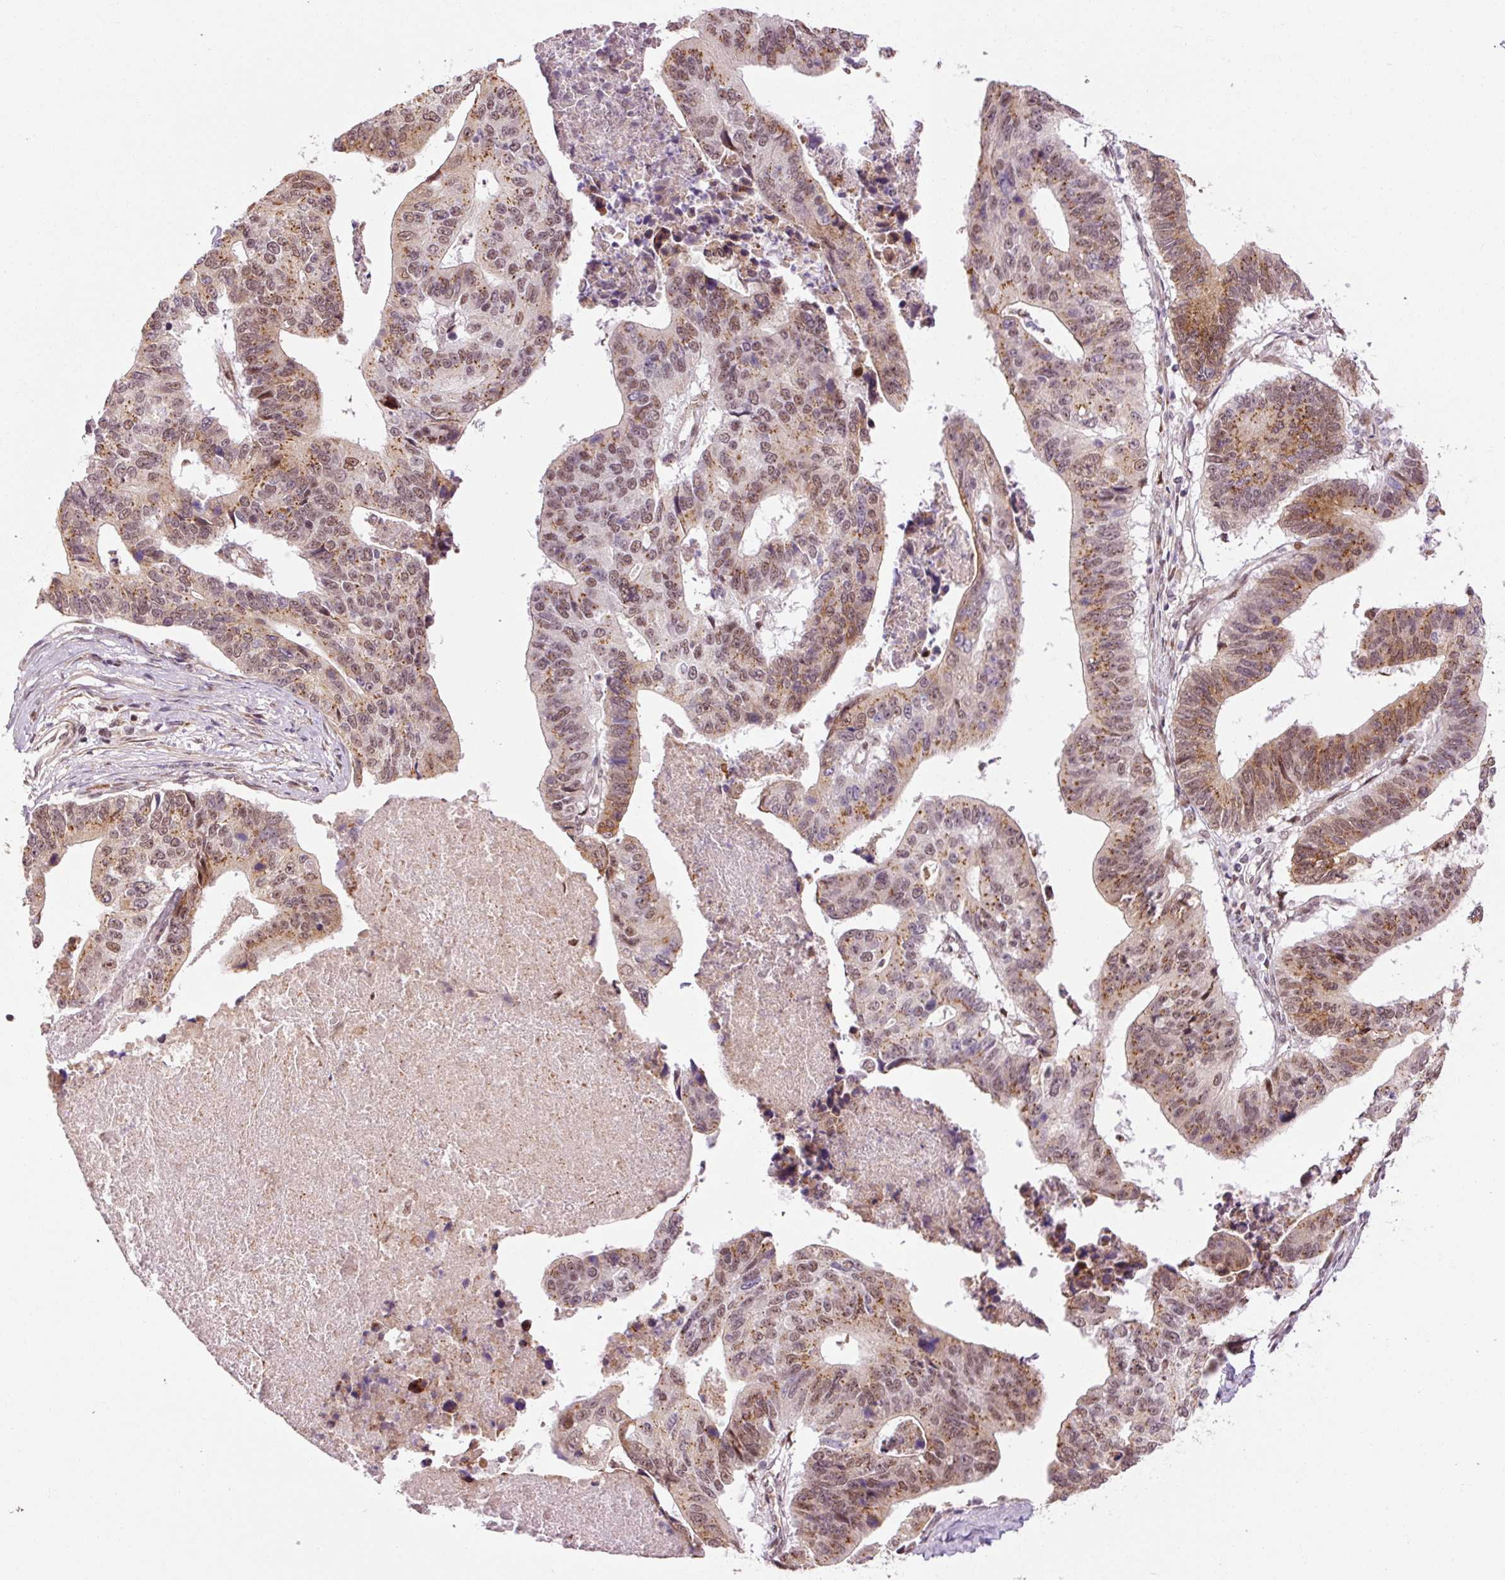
{"staining": {"intensity": "moderate", "quantity": ">75%", "location": "cytoplasmic/membranous,nuclear"}, "tissue": "stomach cancer", "cell_type": "Tumor cells", "image_type": "cancer", "snomed": [{"axis": "morphology", "description": "Adenocarcinoma, NOS"}, {"axis": "topography", "description": "Stomach"}], "caption": "Moderate cytoplasmic/membranous and nuclear expression for a protein is seen in approximately >75% of tumor cells of adenocarcinoma (stomach) using IHC.", "gene": "ANKRD20A1", "patient": {"sex": "male", "age": 59}}